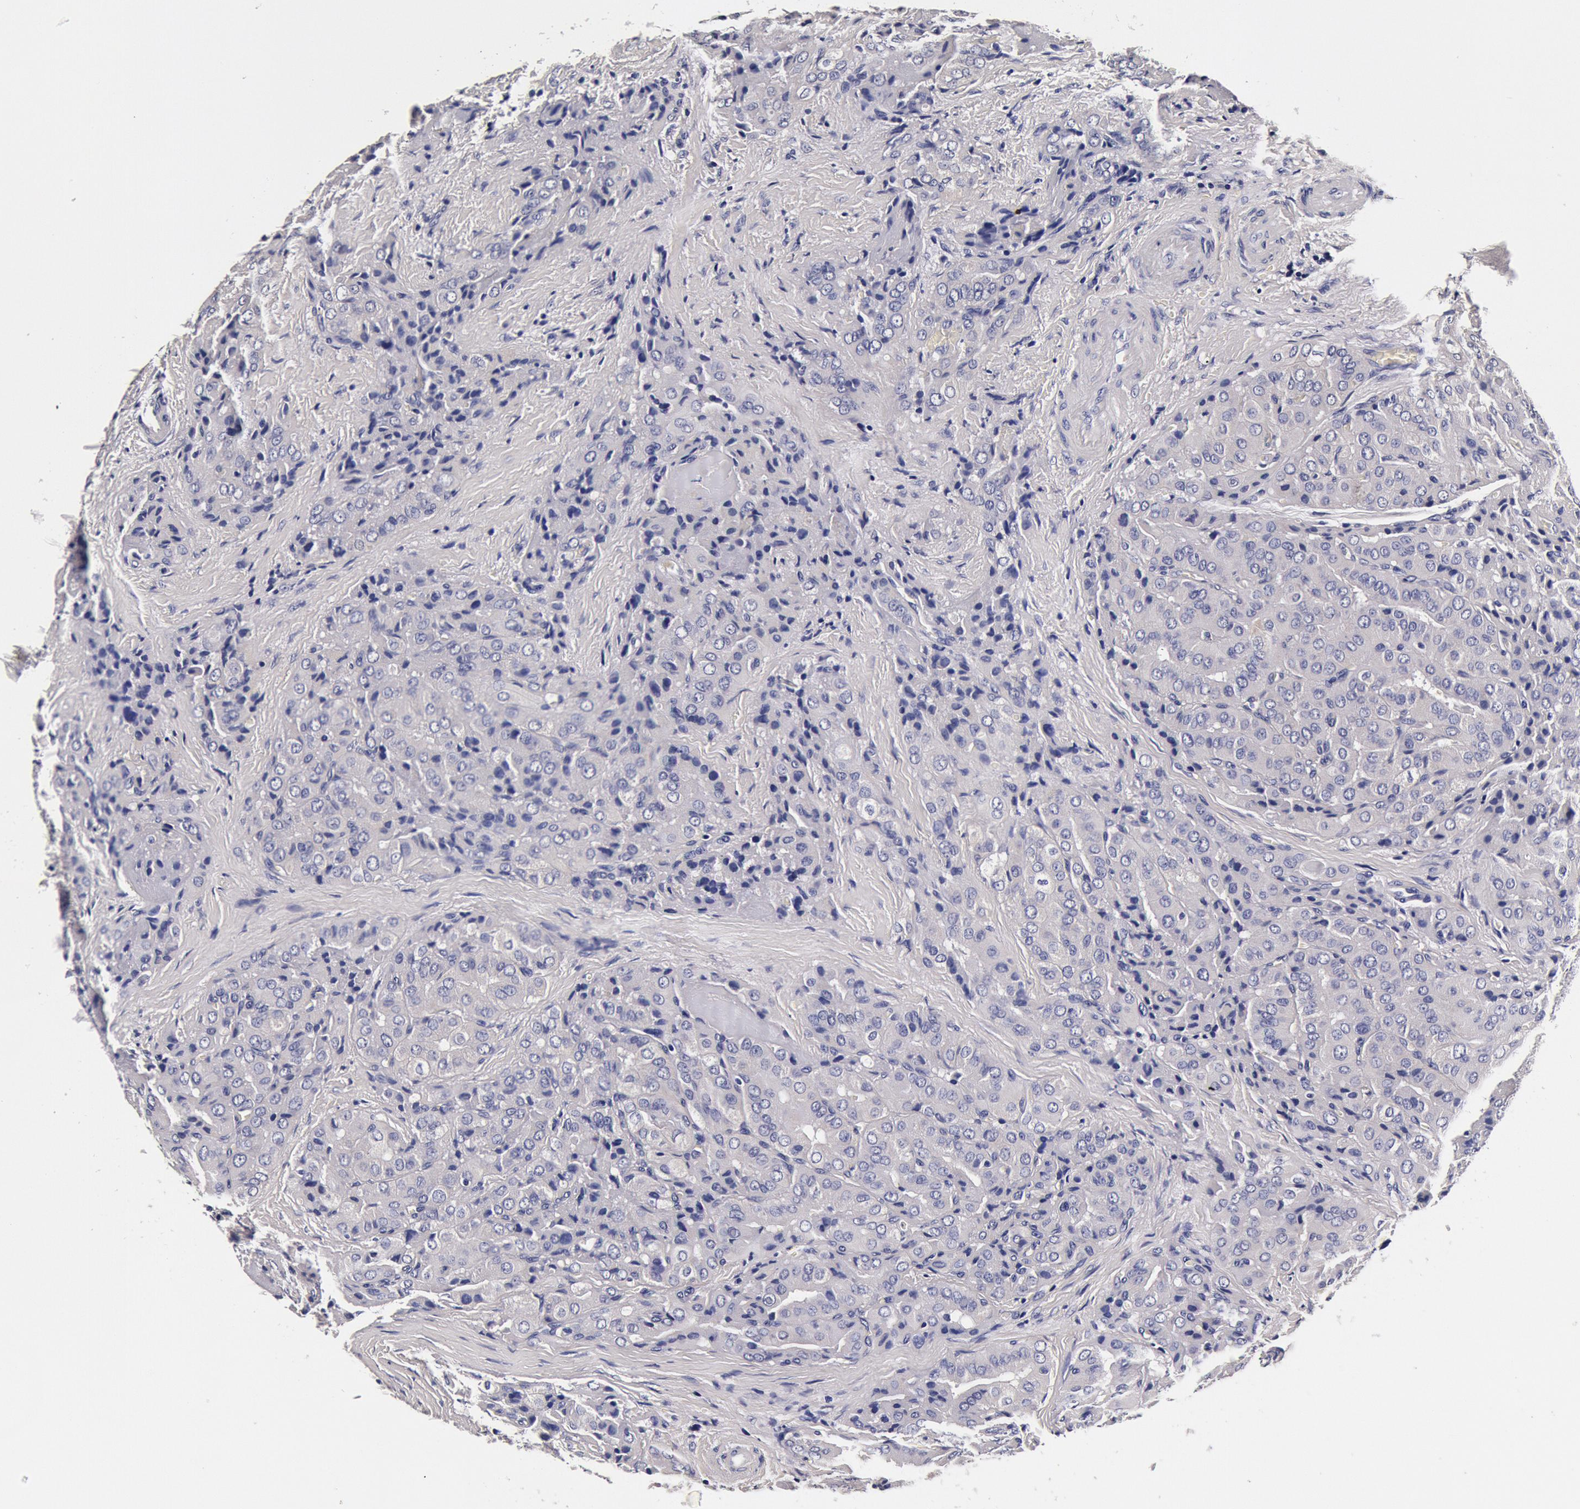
{"staining": {"intensity": "negative", "quantity": "none", "location": "none"}, "tissue": "thyroid cancer", "cell_type": "Tumor cells", "image_type": "cancer", "snomed": [{"axis": "morphology", "description": "Papillary adenocarcinoma, NOS"}, {"axis": "topography", "description": "Thyroid gland"}], "caption": "The IHC micrograph has no significant expression in tumor cells of thyroid cancer (papillary adenocarcinoma) tissue.", "gene": "CCDC22", "patient": {"sex": "female", "age": 71}}